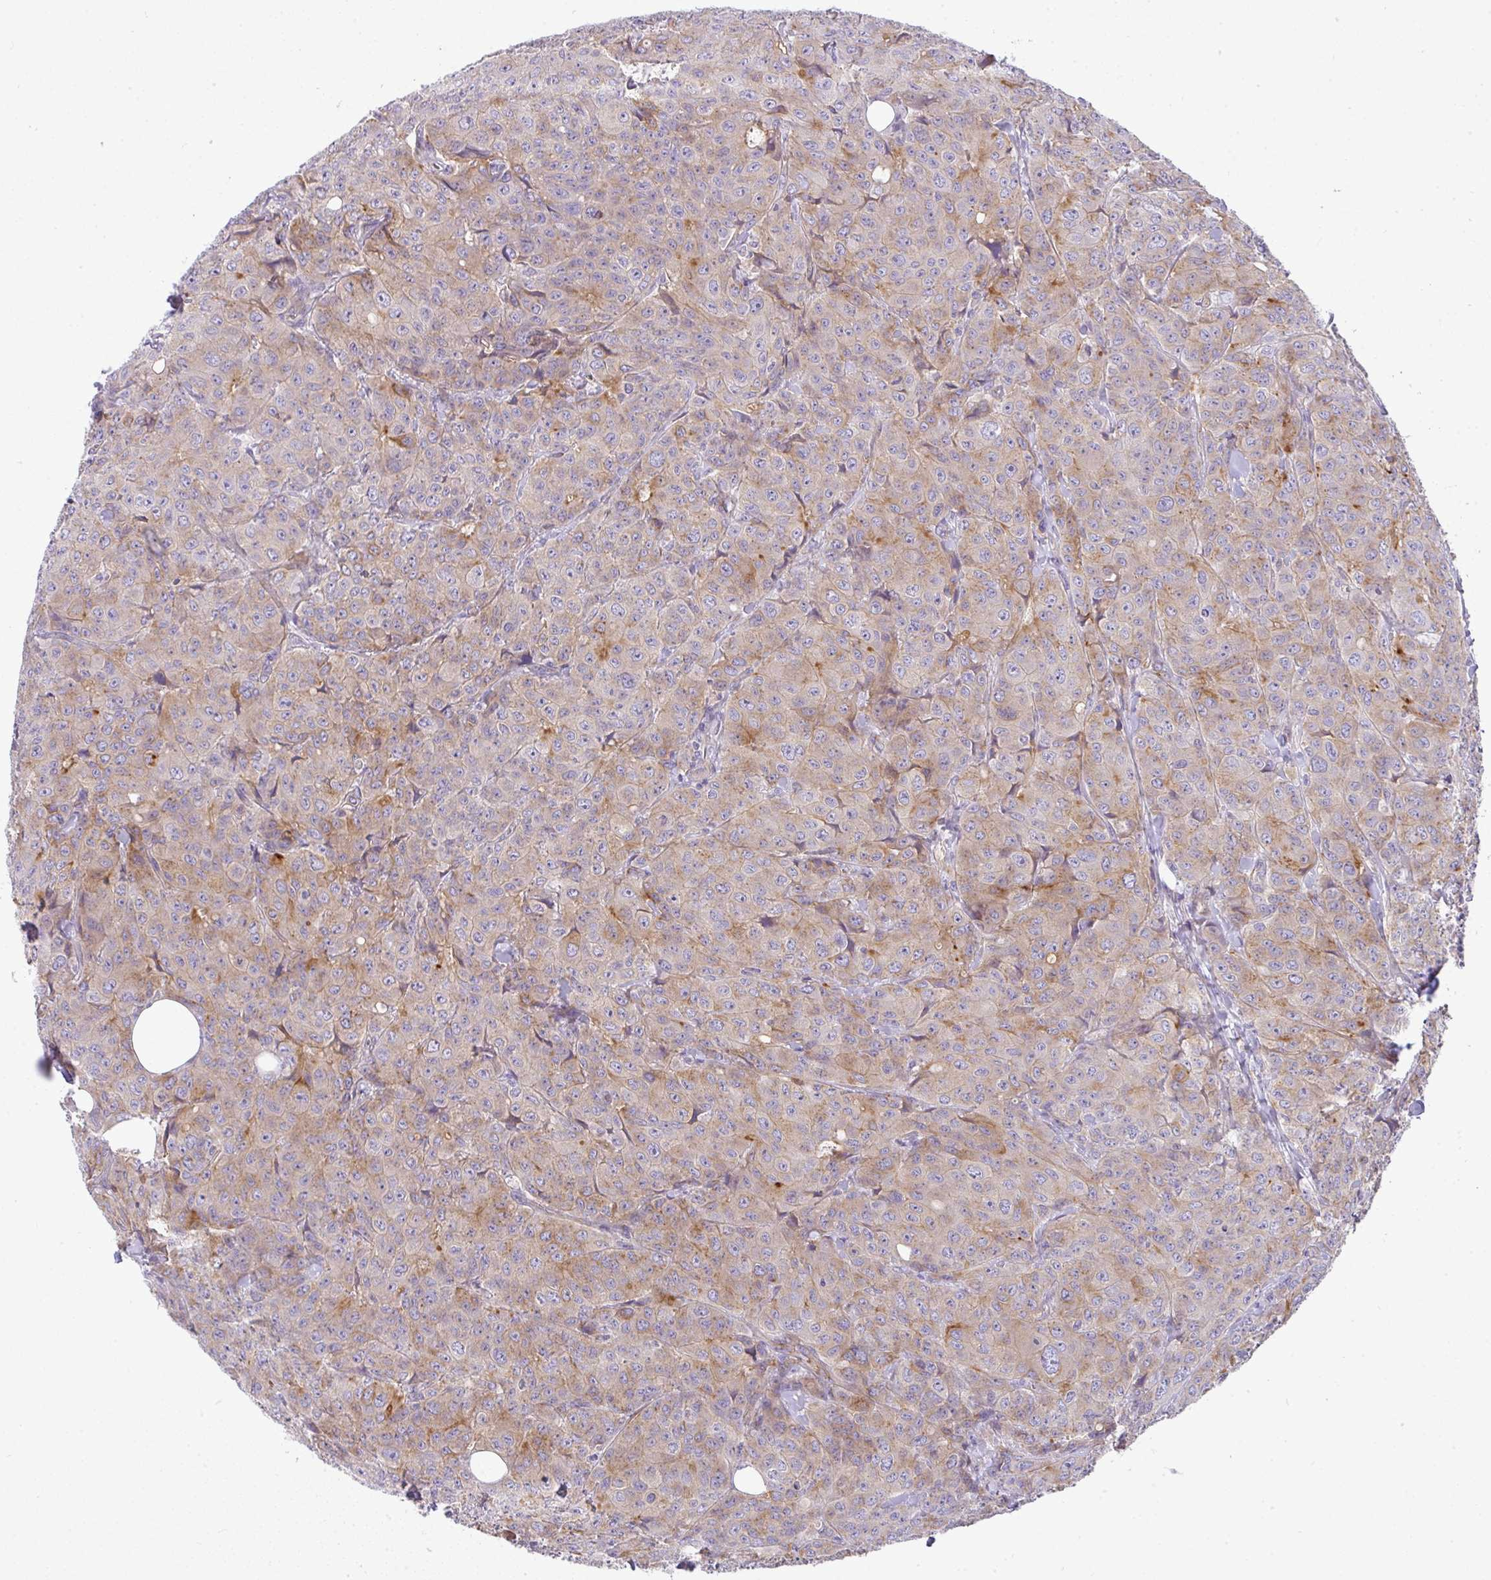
{"staining": {"intensity": "moderate", "quantity": ">75%", "location": "cytoplasmic/membranous"}, "tissue": "breast cancer", "cell_type": "Tumor cells", "image_type": "cancer", "snomed": [{"axis": "morphology", "description": "Duct carcinoma"}, {"axis": "topography", "description": "Breast"}], "caption": "Tumor cells display moderate cytoplasmic/membranous staining in about >75% of cells in breast cancer.", "gene": "FAM177A1", "patient": {"sex": "female", "age": 43}}